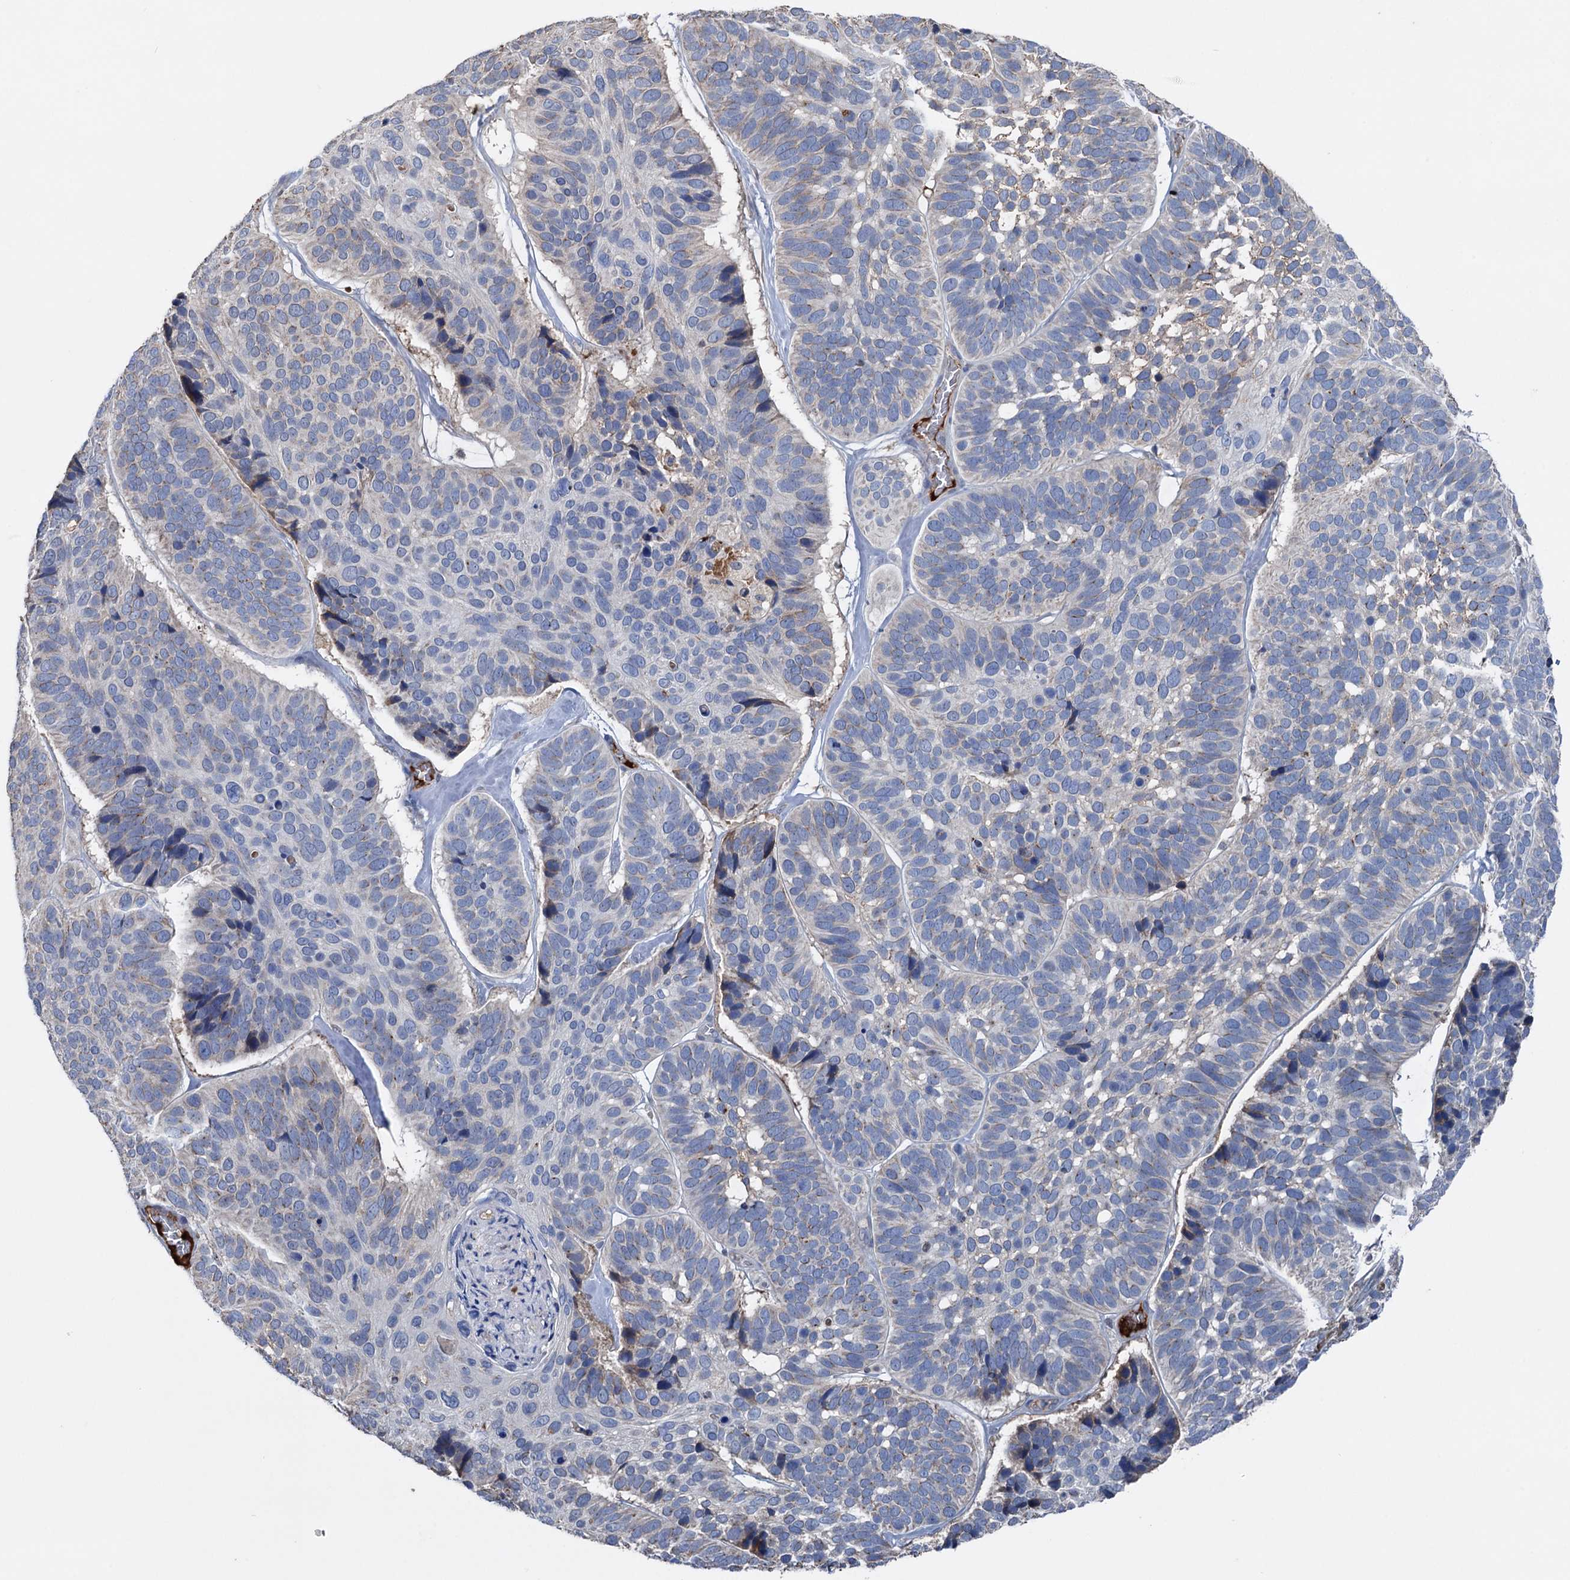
{"staining": {"intensity": "weak", "quantity": "<25%", "location": "cytoplasmic/membranous"}, "tissue": "skin cancer", "cell_type": "Tumor cells", "image_type": "cancer", "snomed": [{"axis": "morphology", "description": "Basal cell carcinoma"}, {"axis": "topography", "description": "Skin"}], "caption": "The micrograph reveals no staining of tumor cells in skin cancer (basal cell carcinoma).", "gene": "ARL13A", "patient": {"sex": "male", "age": 62}}